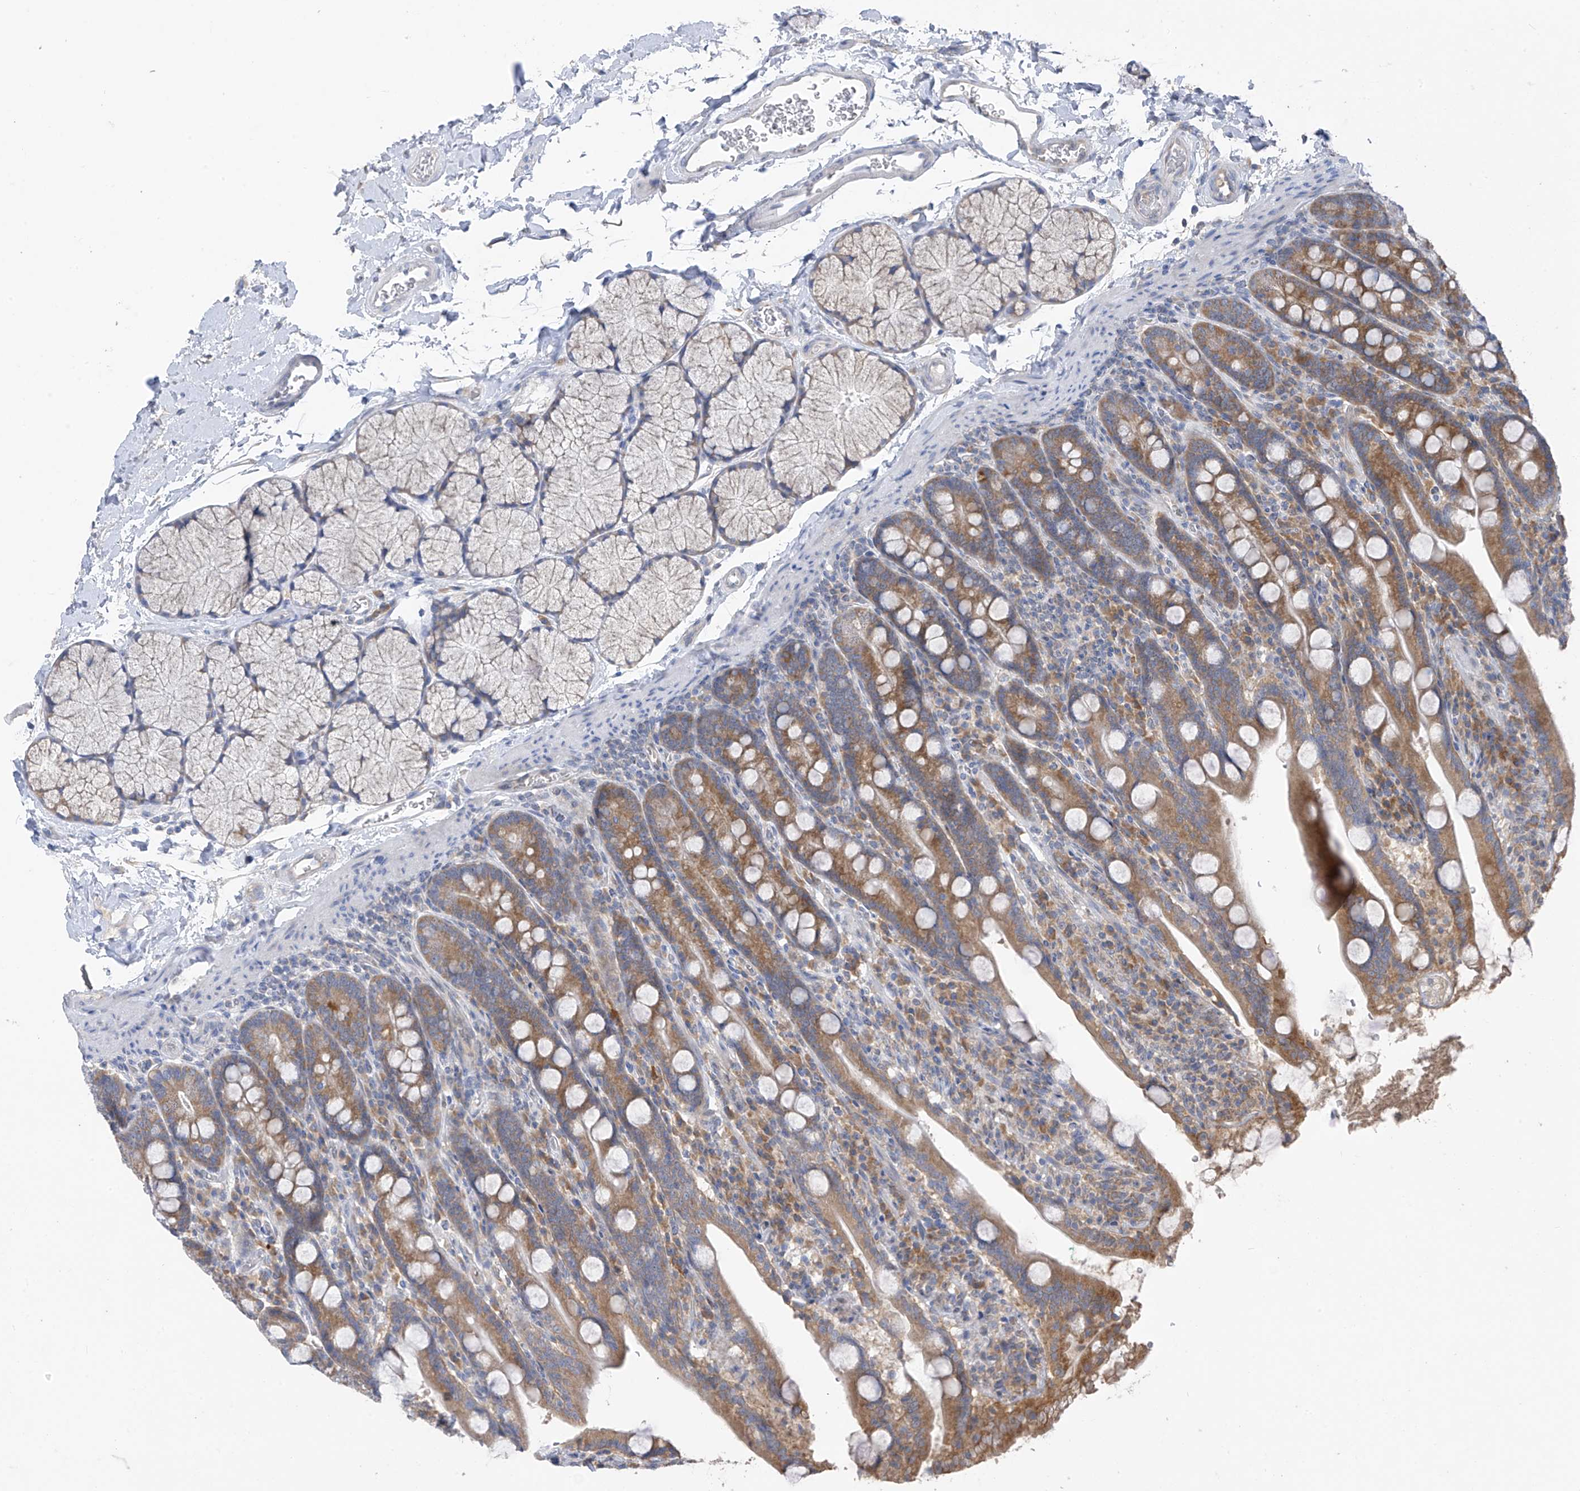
{"staining": {"intensity": "moderate", "quantity": ">75%", "location": "cytoplasmic/membranous"}, "tissue": "duodenum", "cell_type": "Glandular cells", "image_type": "normal", "snomed": [{"axis": "morphology", "description": "Normal tissue, NOS"}, {"axis": "topography", "description": "Duodenum"}], "caption": "Protein staining shows moderate cytoplasmic/membranous expression in about >75% of glandular cells in normal duodenum.", "gene": "RPL4", "patient": {"sex": "male", "age": 35}}